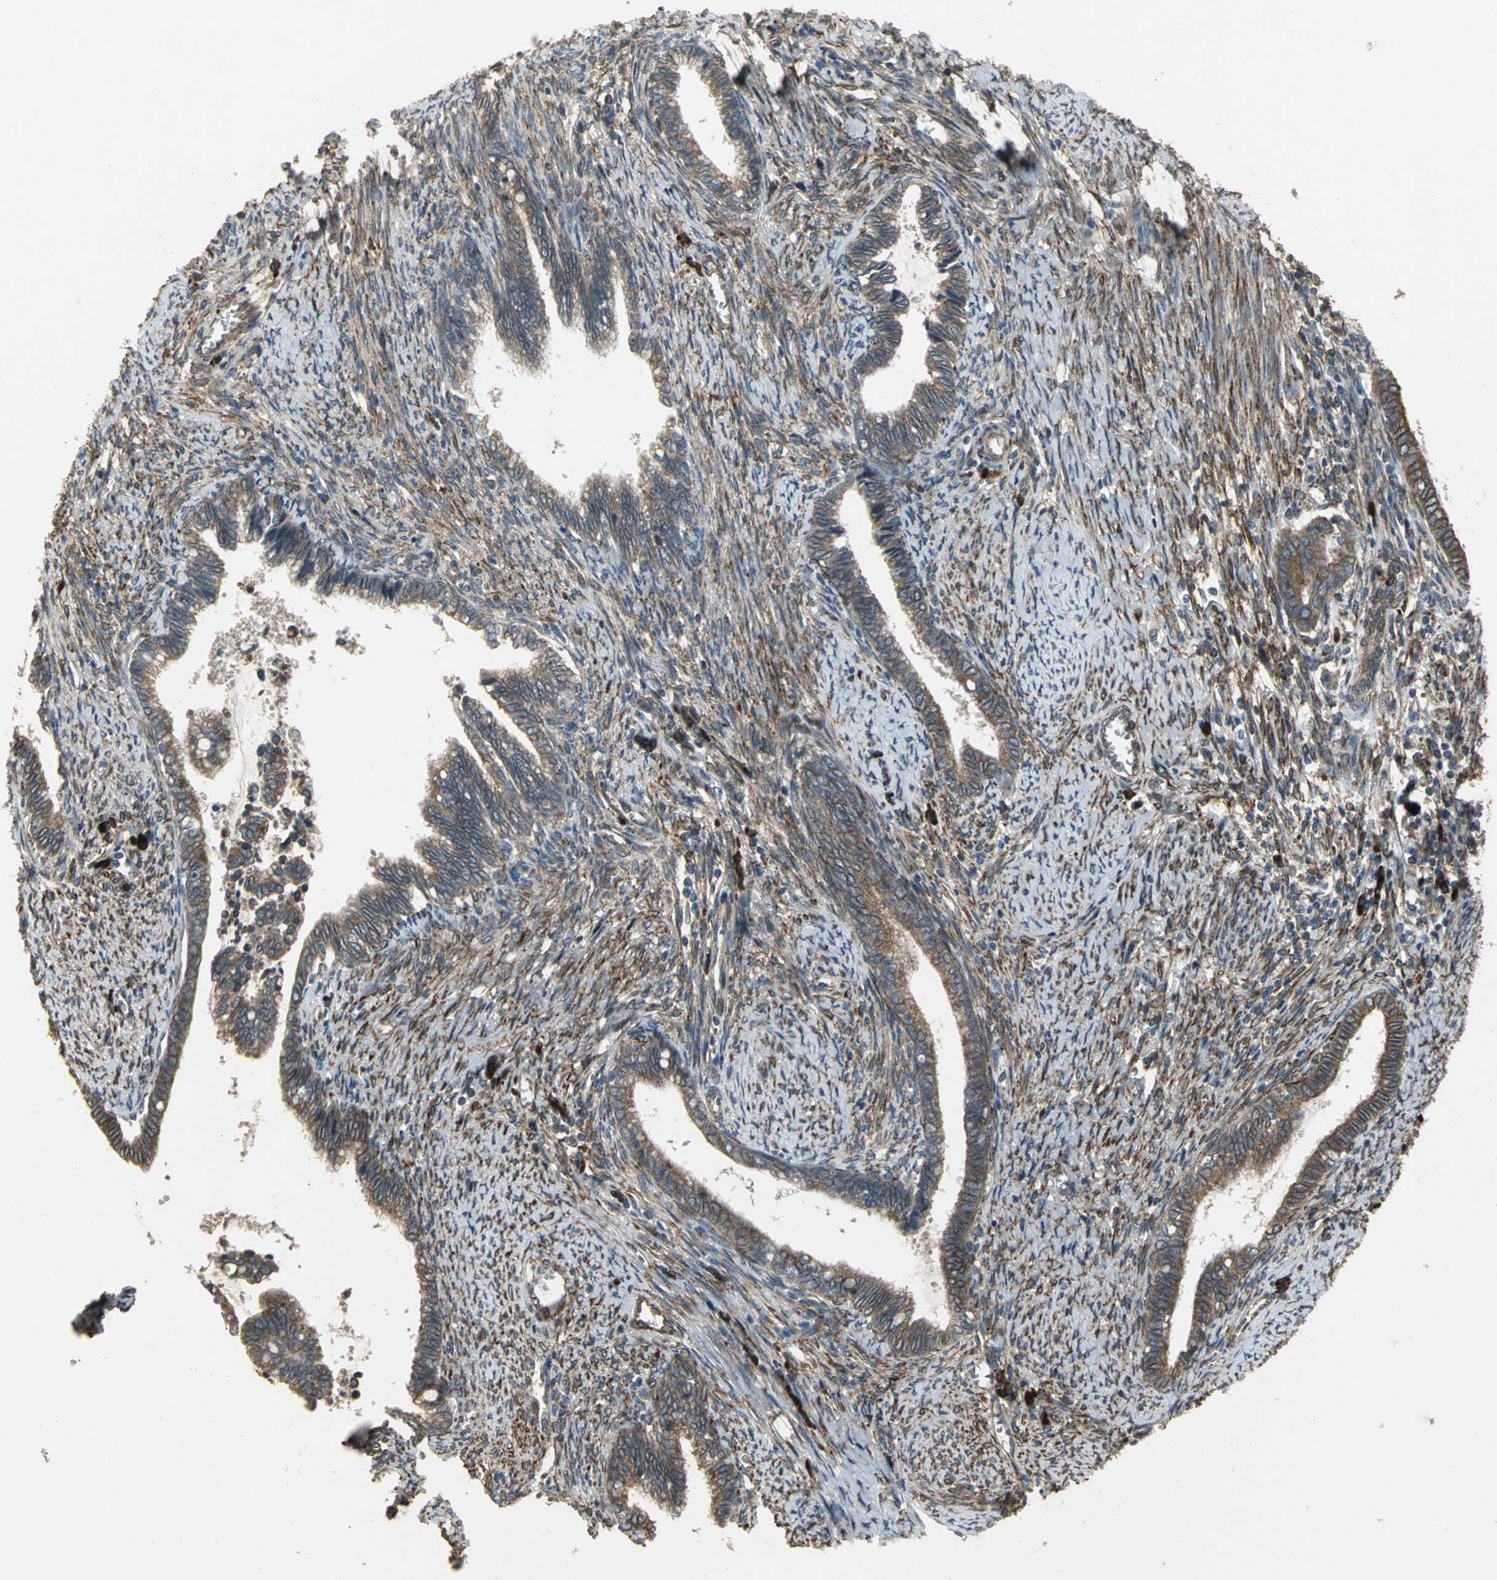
{"staining": {"intensity": "weak", "quantity": "25%-75%", "location": "cytoplasmic/membranous,nuclear"}, "tissue": "cervical cancer", "cell_type": "Tumor cells", "image_type": "cancer", "snomed": [{"axis": "morphology", "description": "Adenocarcinoma, NOS"}, {"axis": "topography", "description": "Cervix"}], "caption": "A micrograph of human adenocarcinoma (cervical) stained for a protein reveals weak cytoplasmic/membranous and nuclear brown staining in tumor cells.", "gene": "SYVN1", "patient": {"sex": "female", "age": 44}}